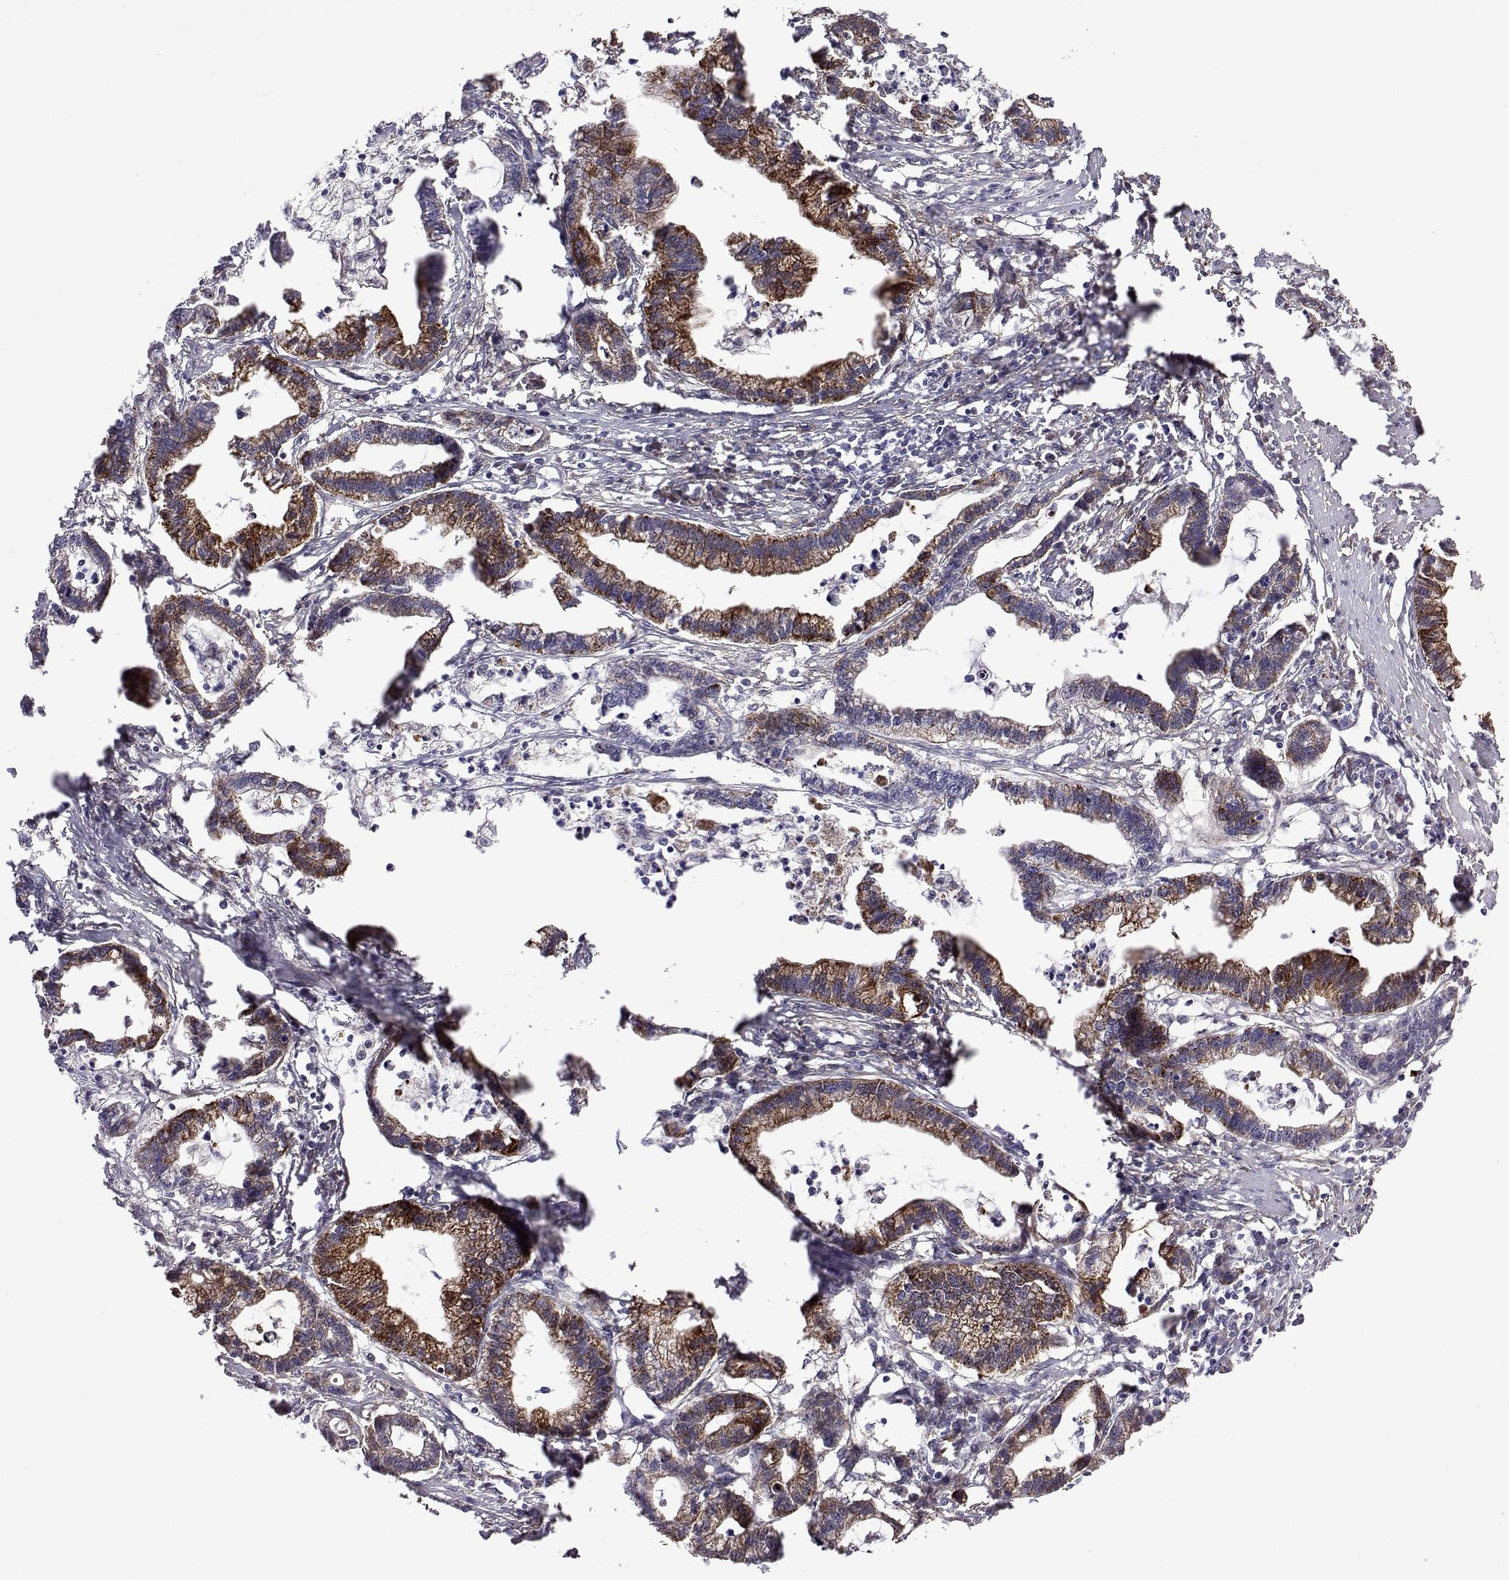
{"staining": {"intensity": "moderate", "quantity": ">75%", "location": "cytoplasmic/membranous"}, "tissue": "stomach cancer", "cell_type": "Tumor cells", "image_type": "cancer", "snomed": [{"axis": "morphology", "description": "Adenocarcinoma, NOS"}, {"axis": "topography", "description": "Stomach"}], "caption": "Moderate cytoplasmic/membranous protein expression is seen in about >75% of tumor cells in stomach adenocarcinoma. The staining is performed using DAB (3,3'-diaminobenzidine) brown chromogen to label protein expression. The nuclei are counter-stained blue using hematoxylin.", "gene": "EFCAB3", "patient": {"sex": "male", "age": 83}}